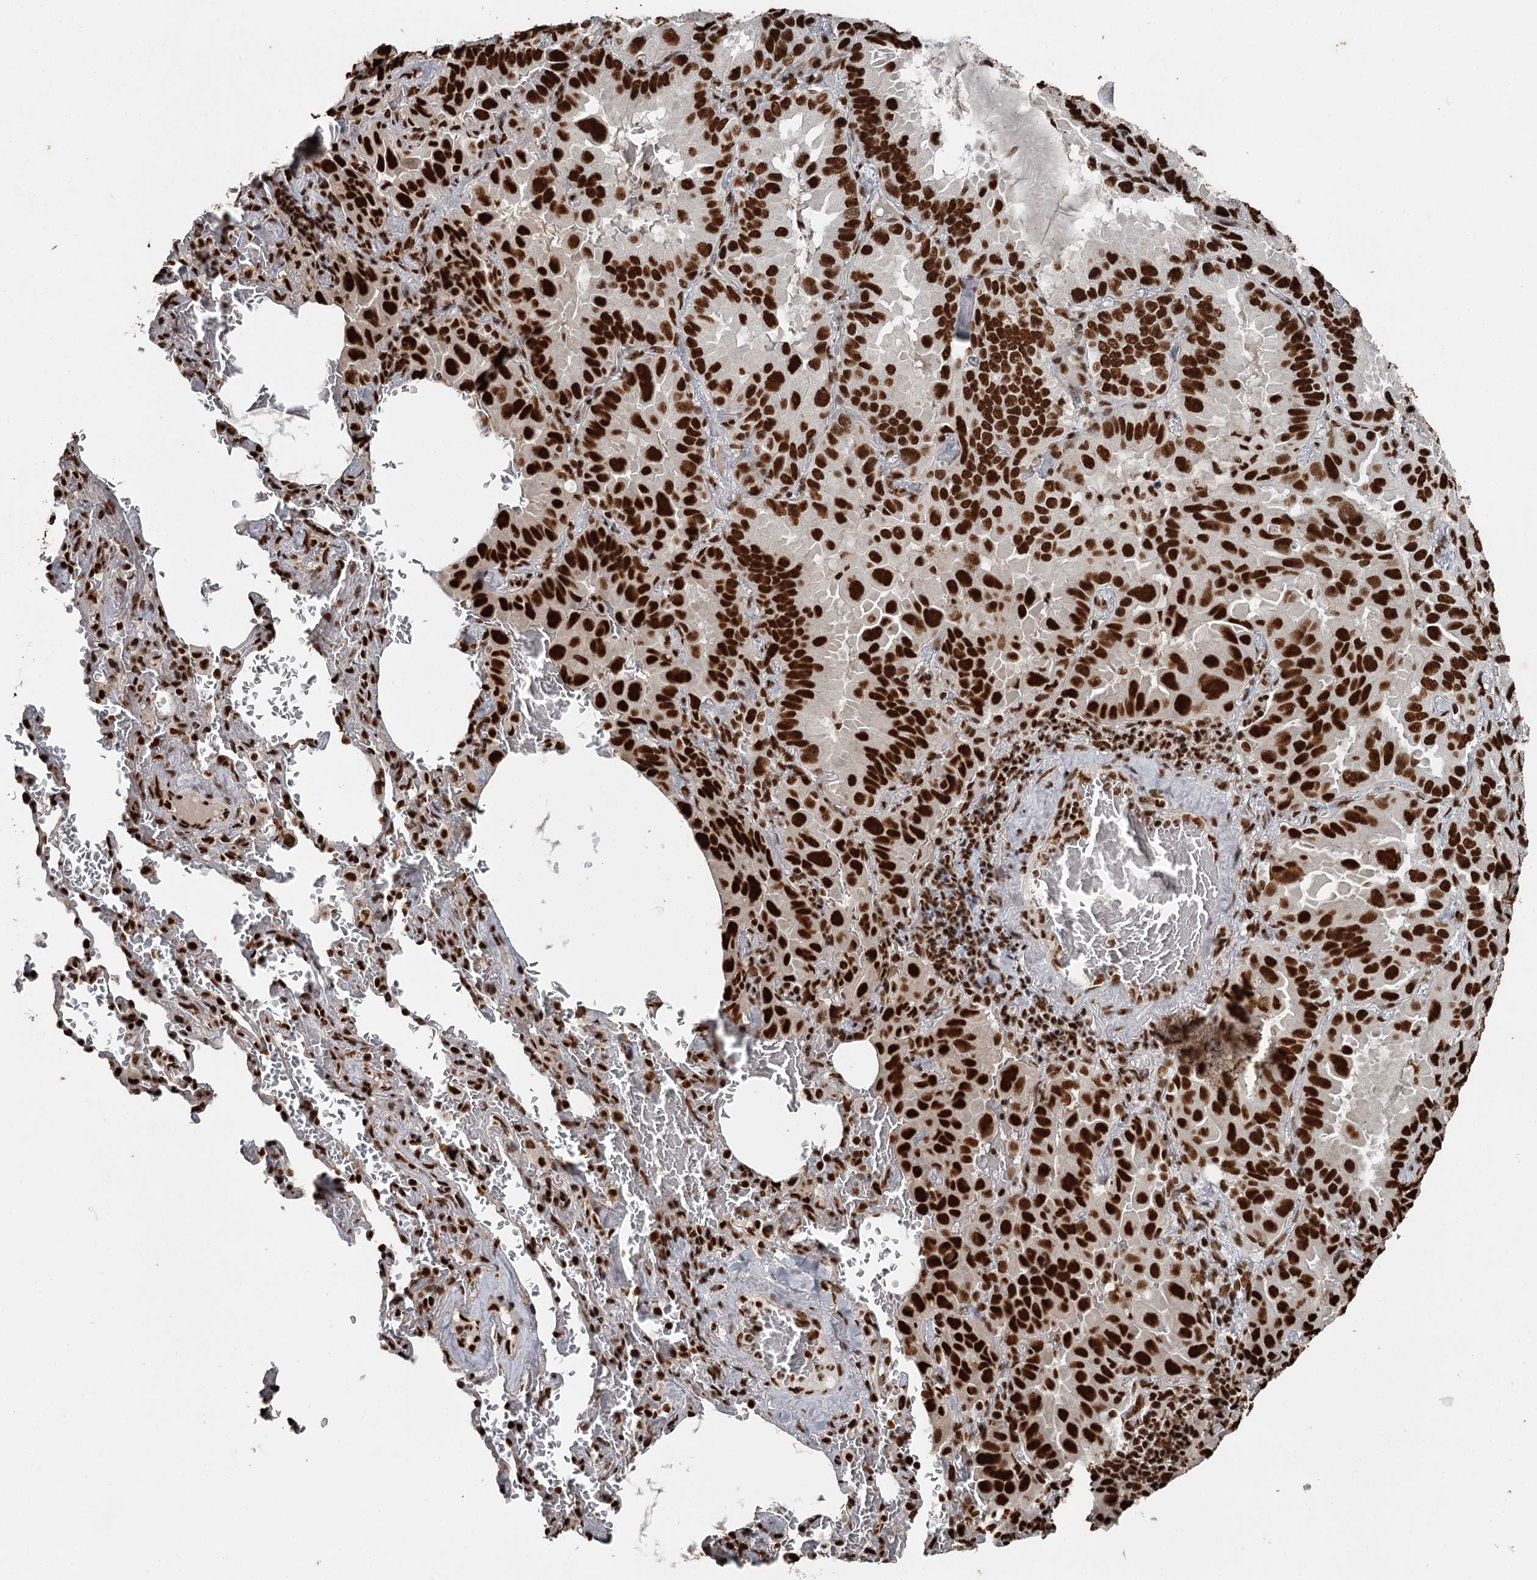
{"staining": {"intensity": "strong", "quantity": ">75%", "location": "nuclear"}, "tissue": "lung cancer", "cell_type": "Tumor cells", "image_type": "cancer", "snomed": [{"axis": "morphology", "description": "Adenocarcinoma, NOS"}, {"axis": "topography", "description": "Lung"}], "caption": "Immunohistochemical staining of lung adenocarcinoma displays high levels of strong nuclear protein expression in about >75% of tumor cells.", "gene": "RBBP7", "patient": {"sex": "male", "age": 64}}